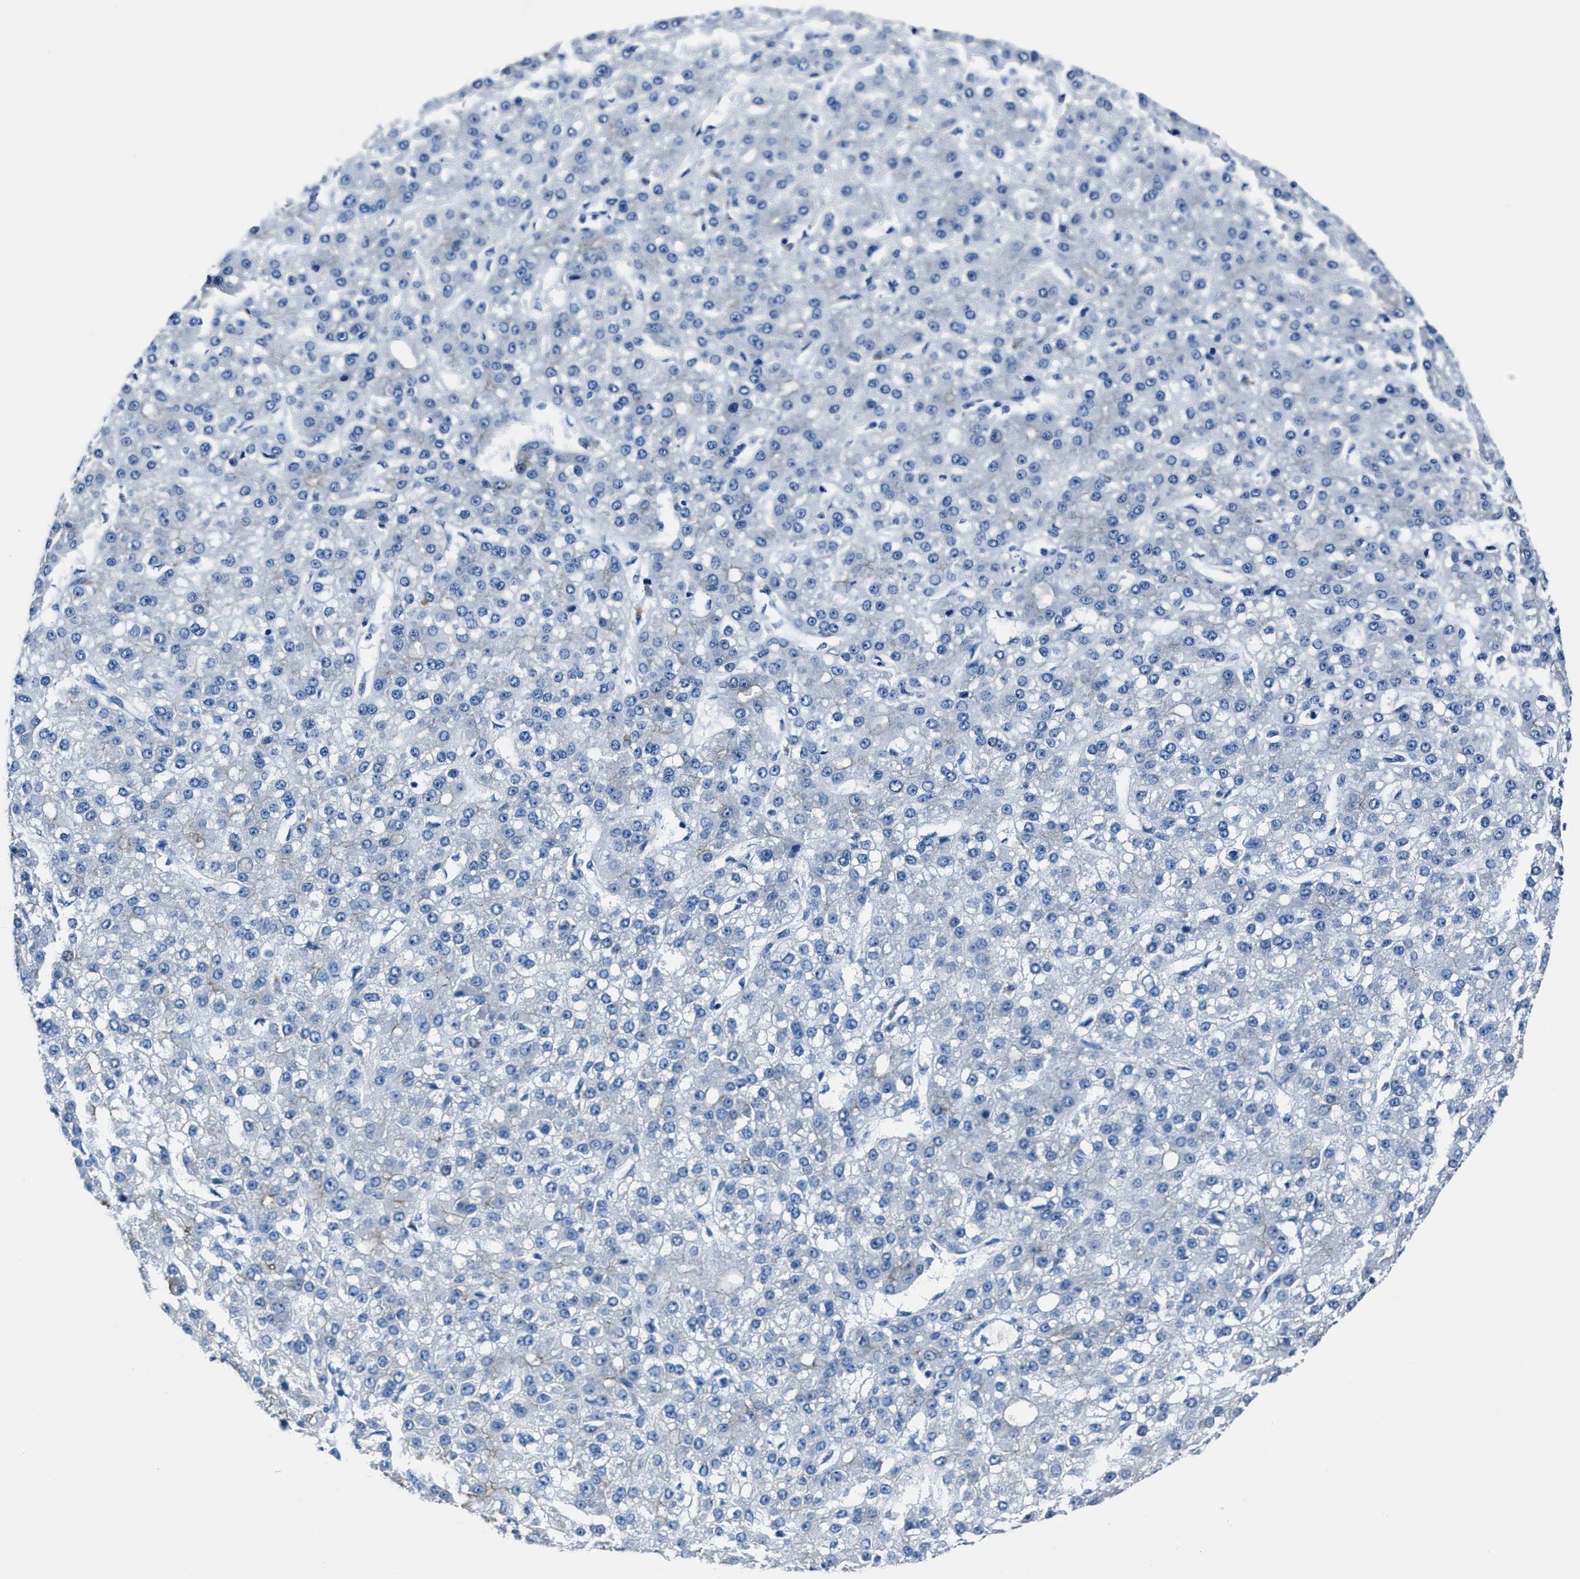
{"staining": {"intensity": "weak", "quantity": "<25%", "location": "cytoplasmic/membranous"}, "tissue": "liver cancer", "cell_type": "Tumor cells", "image_type": "cancer", "snomed": [{"axis": "morphology", "description": "Carcinoma, Hepatocellular, NOS"}, {"axis": "topography", "description": "Liver"}], "caption": "There is no significant expression in tumor cells of hepatocellular carcinoma (liver).", "gene": "LMO7", "patient": {"sex": "male", "age": 67}}